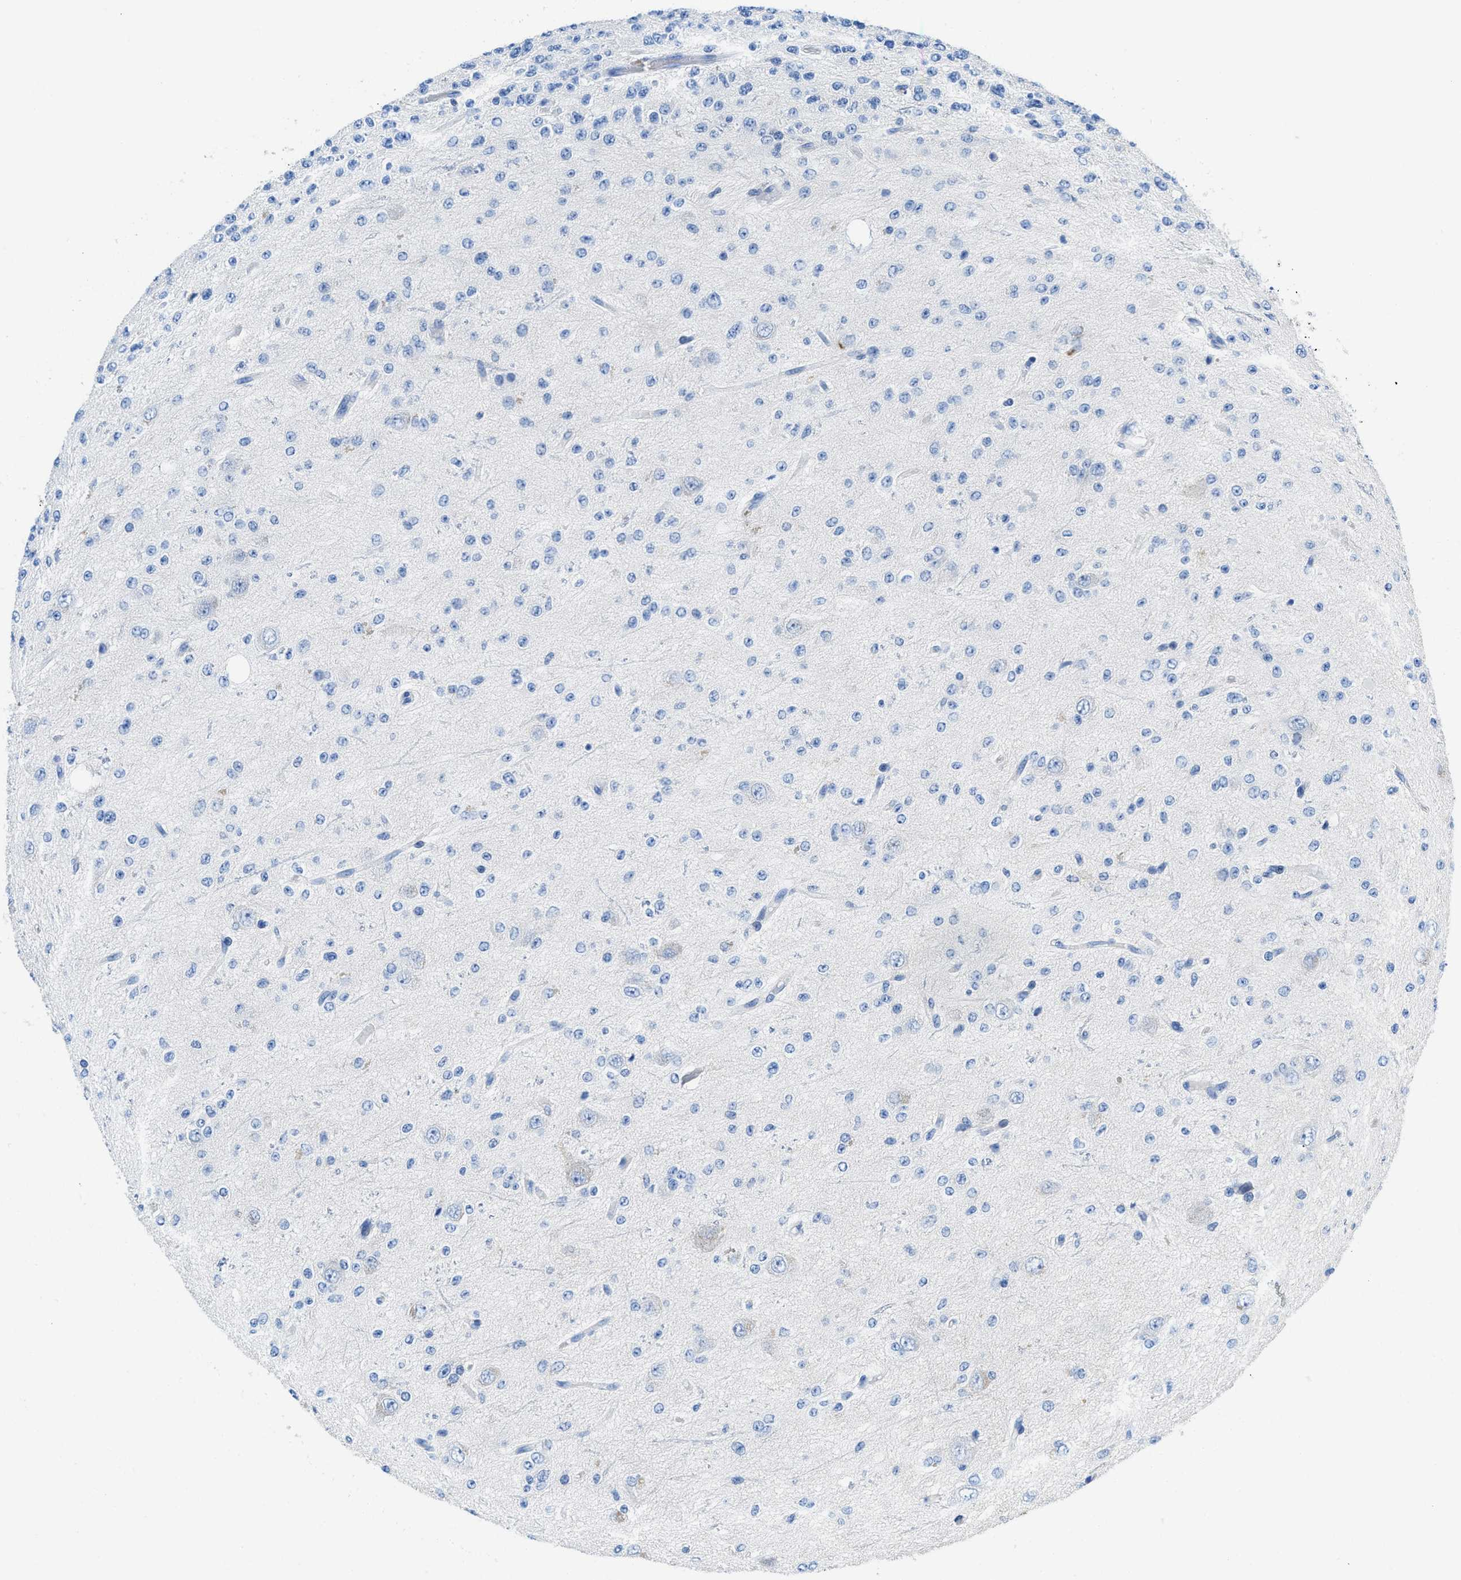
{"staining": {"intensity": "negative", "quantity": "none", "location": "none"}, "tissue": "glioma", "cell_type": "Tumor cells", "image_type": "cancer", "snomed": [{"axis": "morphology", "description": "Glioma, malignant, High grade"}, {"axis": "topography", "description": "pancreas cauda"}], "caption": "The image demonstrates no significant expression in tumor cells of high-grade glioma (malignant).", "gene": "NEB", "patient": {"sex": "male", "age": 60}}